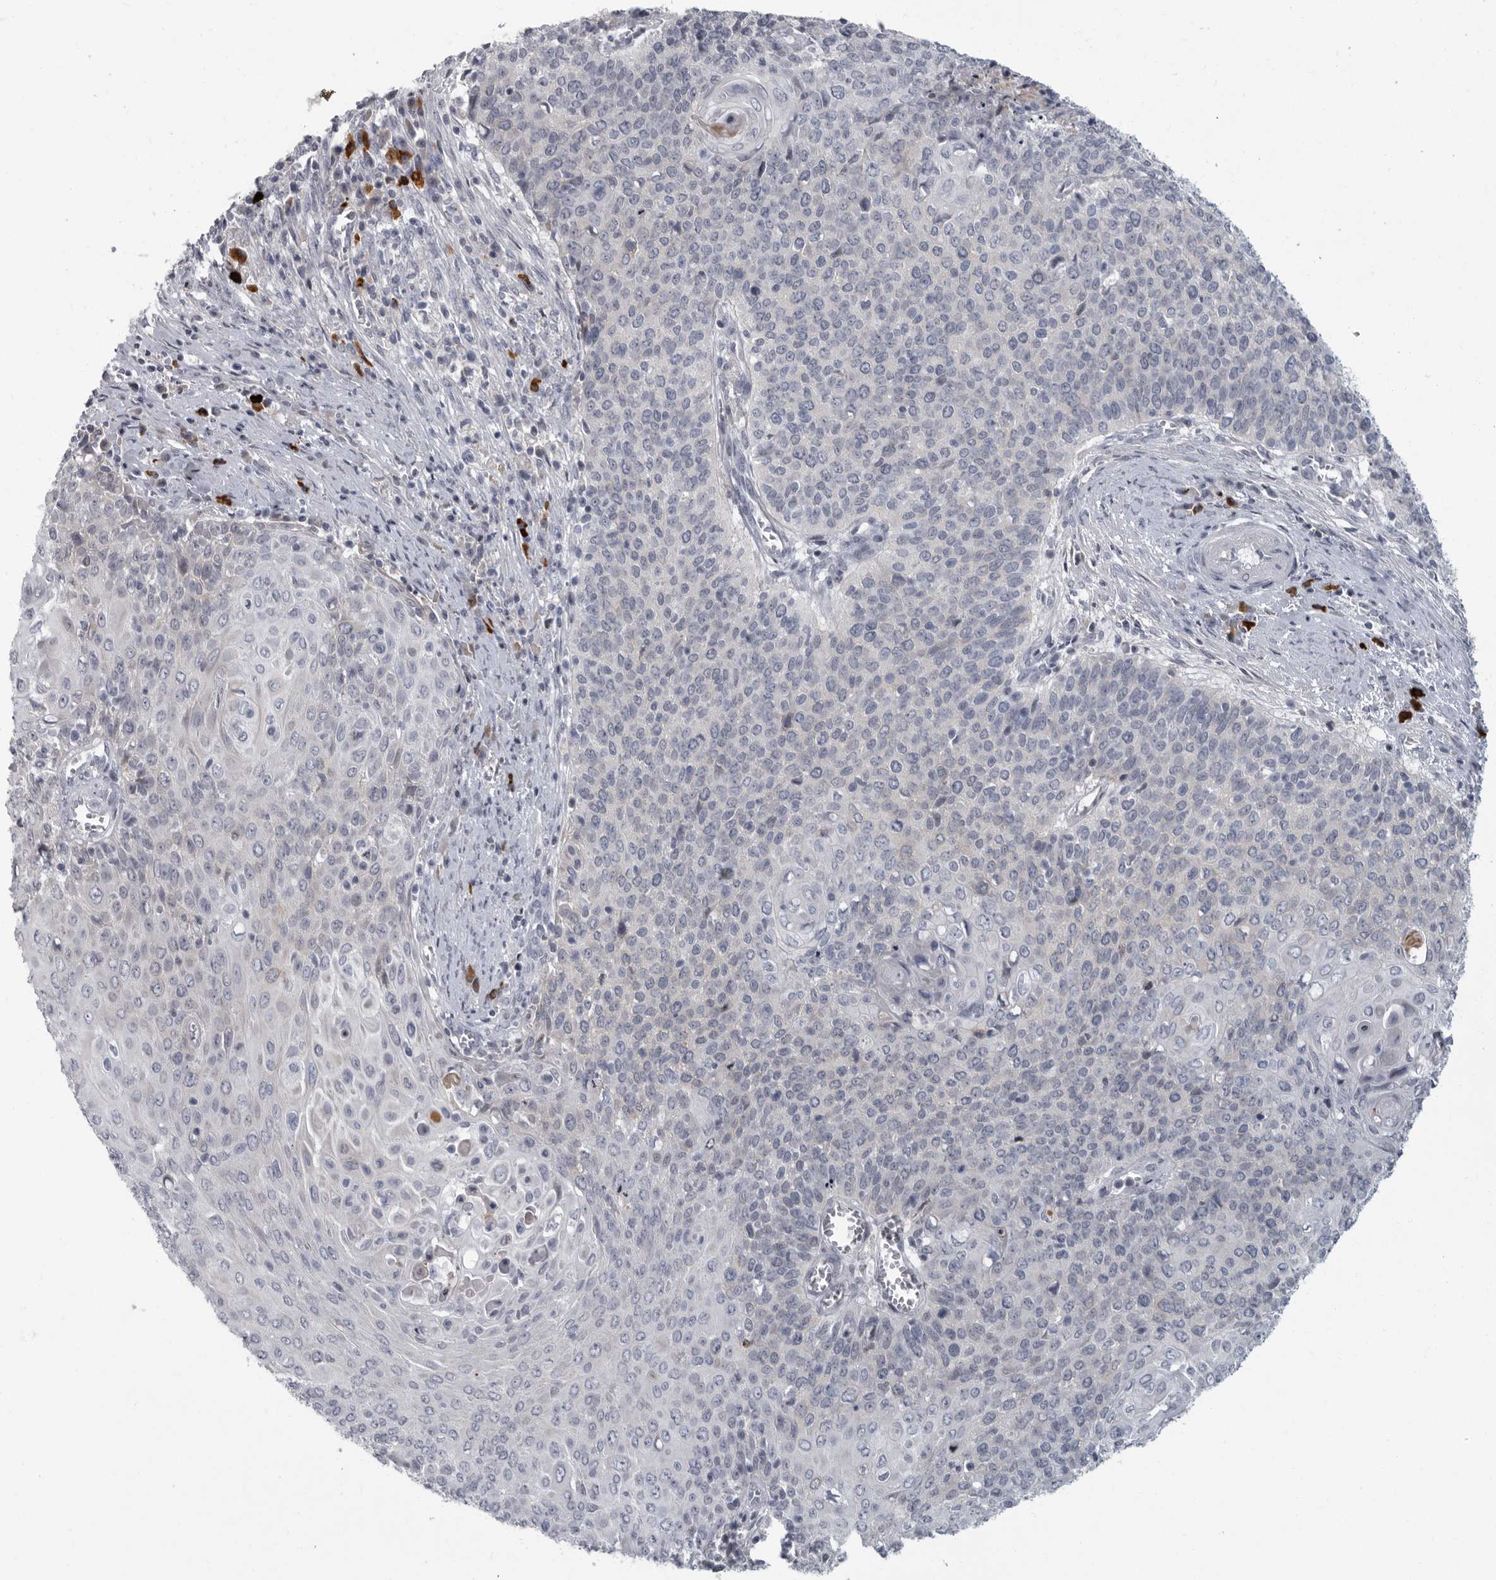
{"staining": {"intensity": "negative", "quantity": "none", "location": "none"}, "tissue": "cervical cancer", "cell_type": "Tumor cells", "image_type": "cancer", "snomed": [{"axis": "morphology", "description": "Squamous cell carcinoma, NOS"}, {"axis": "topography", "description": "Cervix"}], "caption": "This is an immunohistochemistry photomicrograph of cervical cancer (squamous cell carcinoma). There is no staining in tumor cells.", "gene": "SLC25A39", "patient": {"sex": "female", "age": 39}}